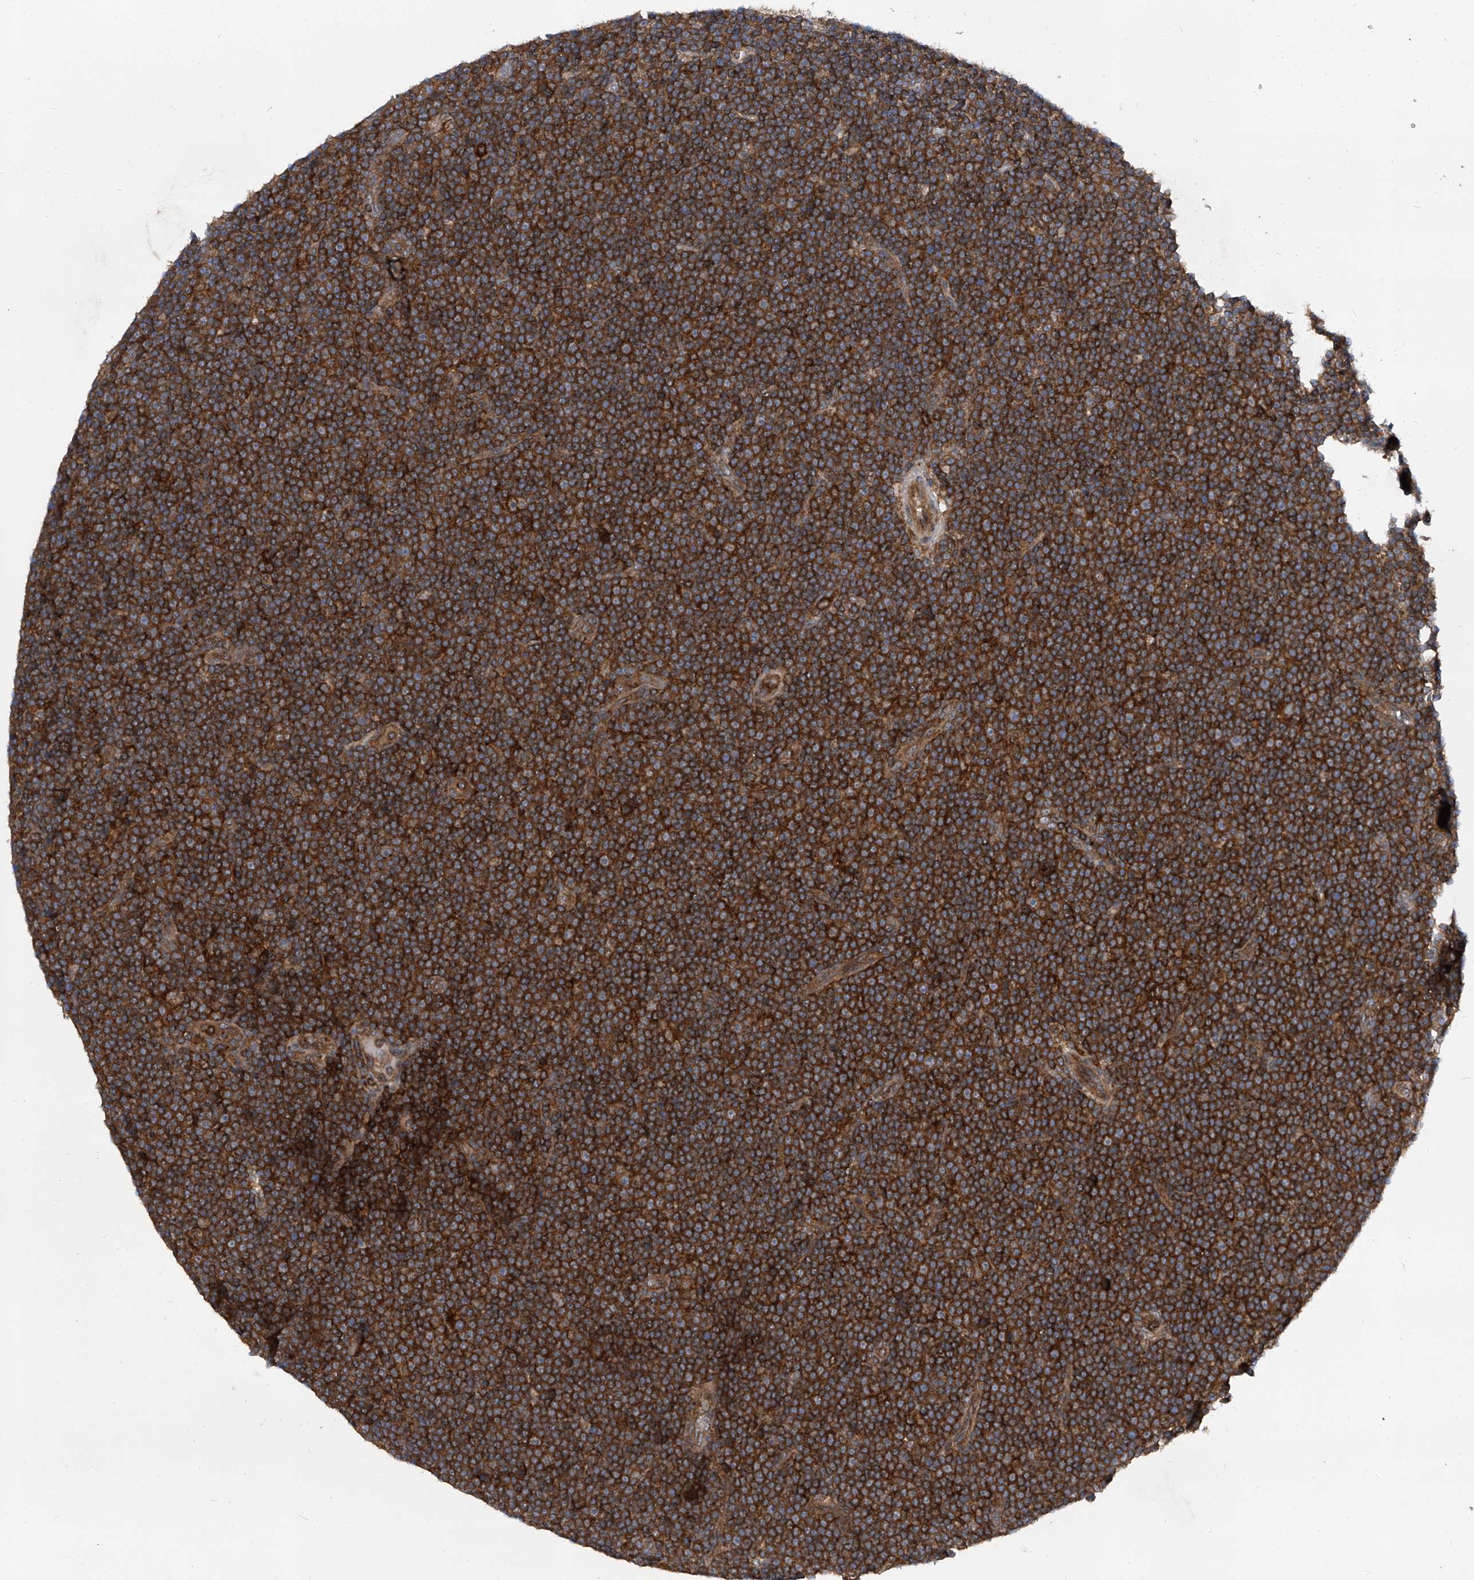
{"staining": {"intensity": "strong", "quantity": ">75%", "location": "cytoplasmic/membranous"}, "tissue": "lymphoma", "cell_type": "Tumor cells", "image_type": "cancer", "snomed": [{"axis": "morphology", "description": "Malignant lymphoma, non-Hodgkin's type, Low grade"}, {"axis": "topography", "description": "Lymph node"}], "caption": "An immunohistochemistry histopathology image of tumor tissue is shown. Protein staining in brown labels strong cytoplasmic/membranous positivity in low-grade malignant lymphoma, non-Hodgkin's type within tumor cells.", "gene": "SMAP1", "patient": {"sex": "female", "age": 67}}